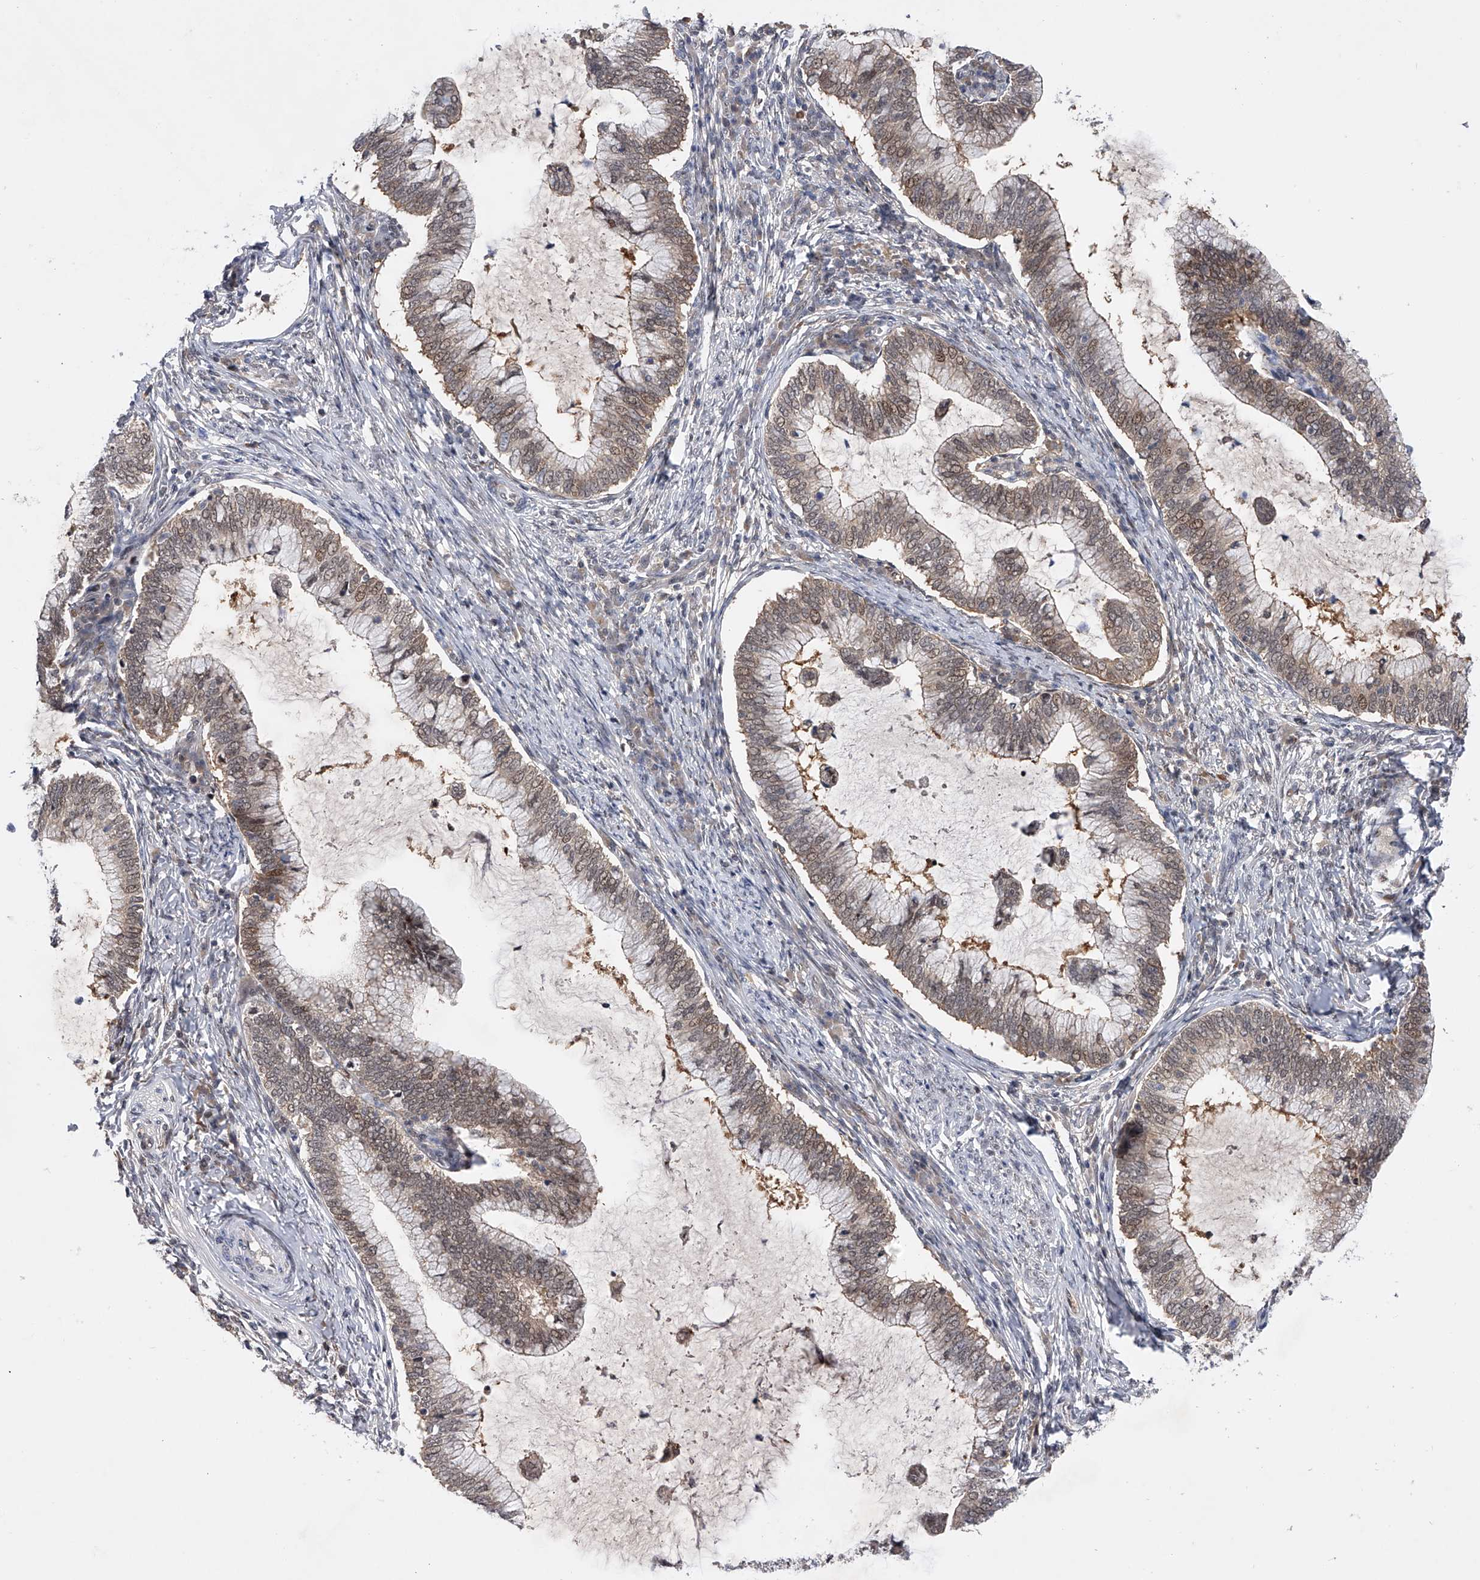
{"staining": {"intensity": "weak", "quantity": "<25%", "location": "nuclear"}, "tissue": "cervical cancer", "cell_type": "Tumor cells", "image_type": "cancer", "snomed": [{"axis": "morphology", "description": "Adenocarcinoma, NOS"}, {"axis": "topography", "description": "Cervix"}], "caption": "This is an immunohistochemistry (IHC) histopathology image of adenocarcinoma (cervical). There is no staining in tumor cells.", "gene": "RWDD2A", "patient": {"sex": "female", "age": 36}}